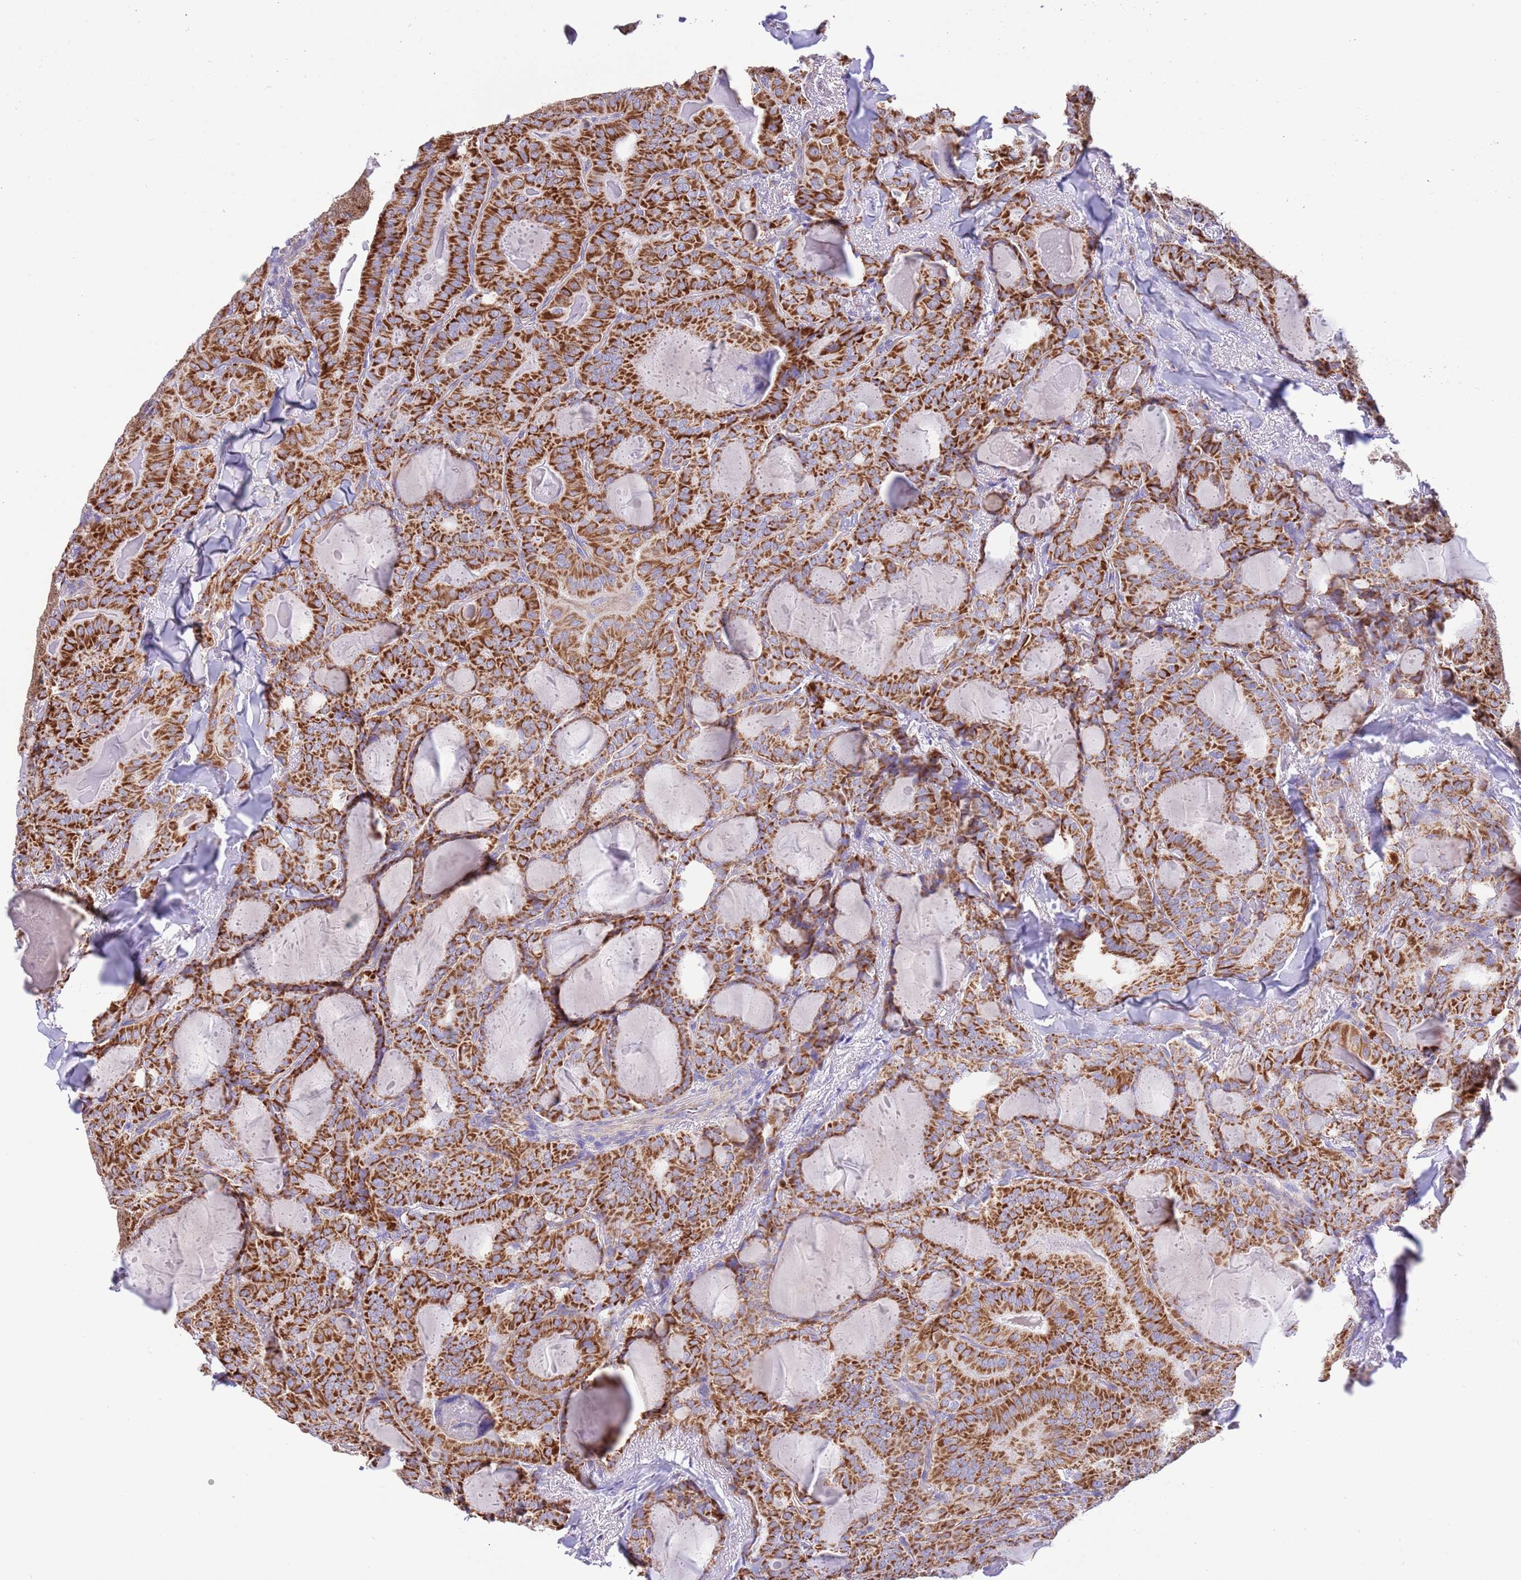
{"staining": {"intensity": "strong", "quantity": ">75%", "location": "cytoplasmic/membranous"}, "tissue": "thyroid cancer", "cell_type": "Tumor cells", "image_type": "cancer", "snomed": [{"axis": "morphology", "description": "Papillary adenocarcinoma, NOS"}, {"axis": "topography", "description": "Thyroid gland"}], "caption": "This histopathology image demonstrates thyroid papillary adenocarcinoma stained with immunohistochemistry to label a protein in brown. The cytoplasmic/membranous of tumor cells show strong positivity for the protein. Nuclei are counter-stained blue.", "gene": "SS18L2", "patient": {"sex": "female", "age": 68}}